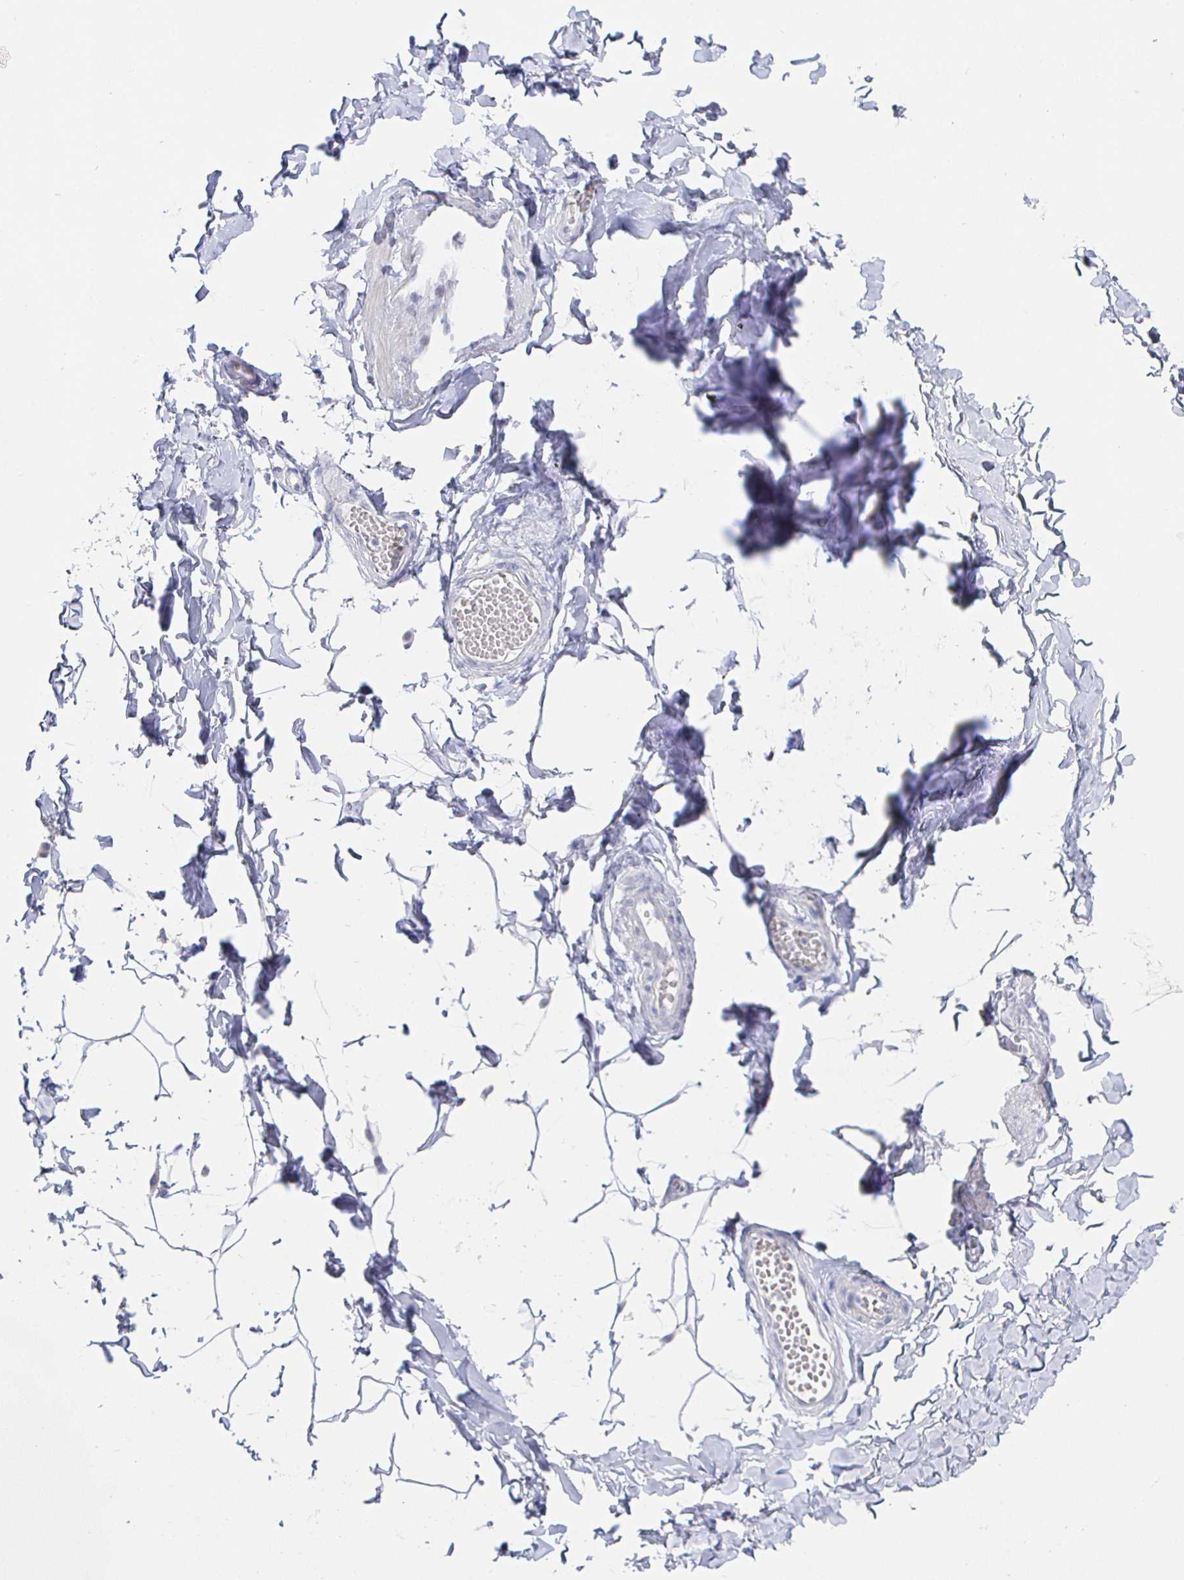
{"staining": {"intensity": "negative", "quantity": "none", "location": "none"}, "tissue": "adipose tissue", "cell_type": "Adipocytes", "image_type": "normal", "snomed": [{"axis": "morphology", "description": "Normal tissue, NOS"}, {"axis": "topography", "description": "Soft tissue"}, {"axis": "topography", "description": "Adipose tissue"}, {"axis": "topography", "description": "Vascular tissue"}, {"axis": "topography", "description": "Peripheral nerve tissue"}], "caption": "DAB immunohistochemical staining of benign human adipose tissue displays no significant positivity in adipocytes.", "gene": "LRRC23", "patient": {"sex": "male", "age": 29}}